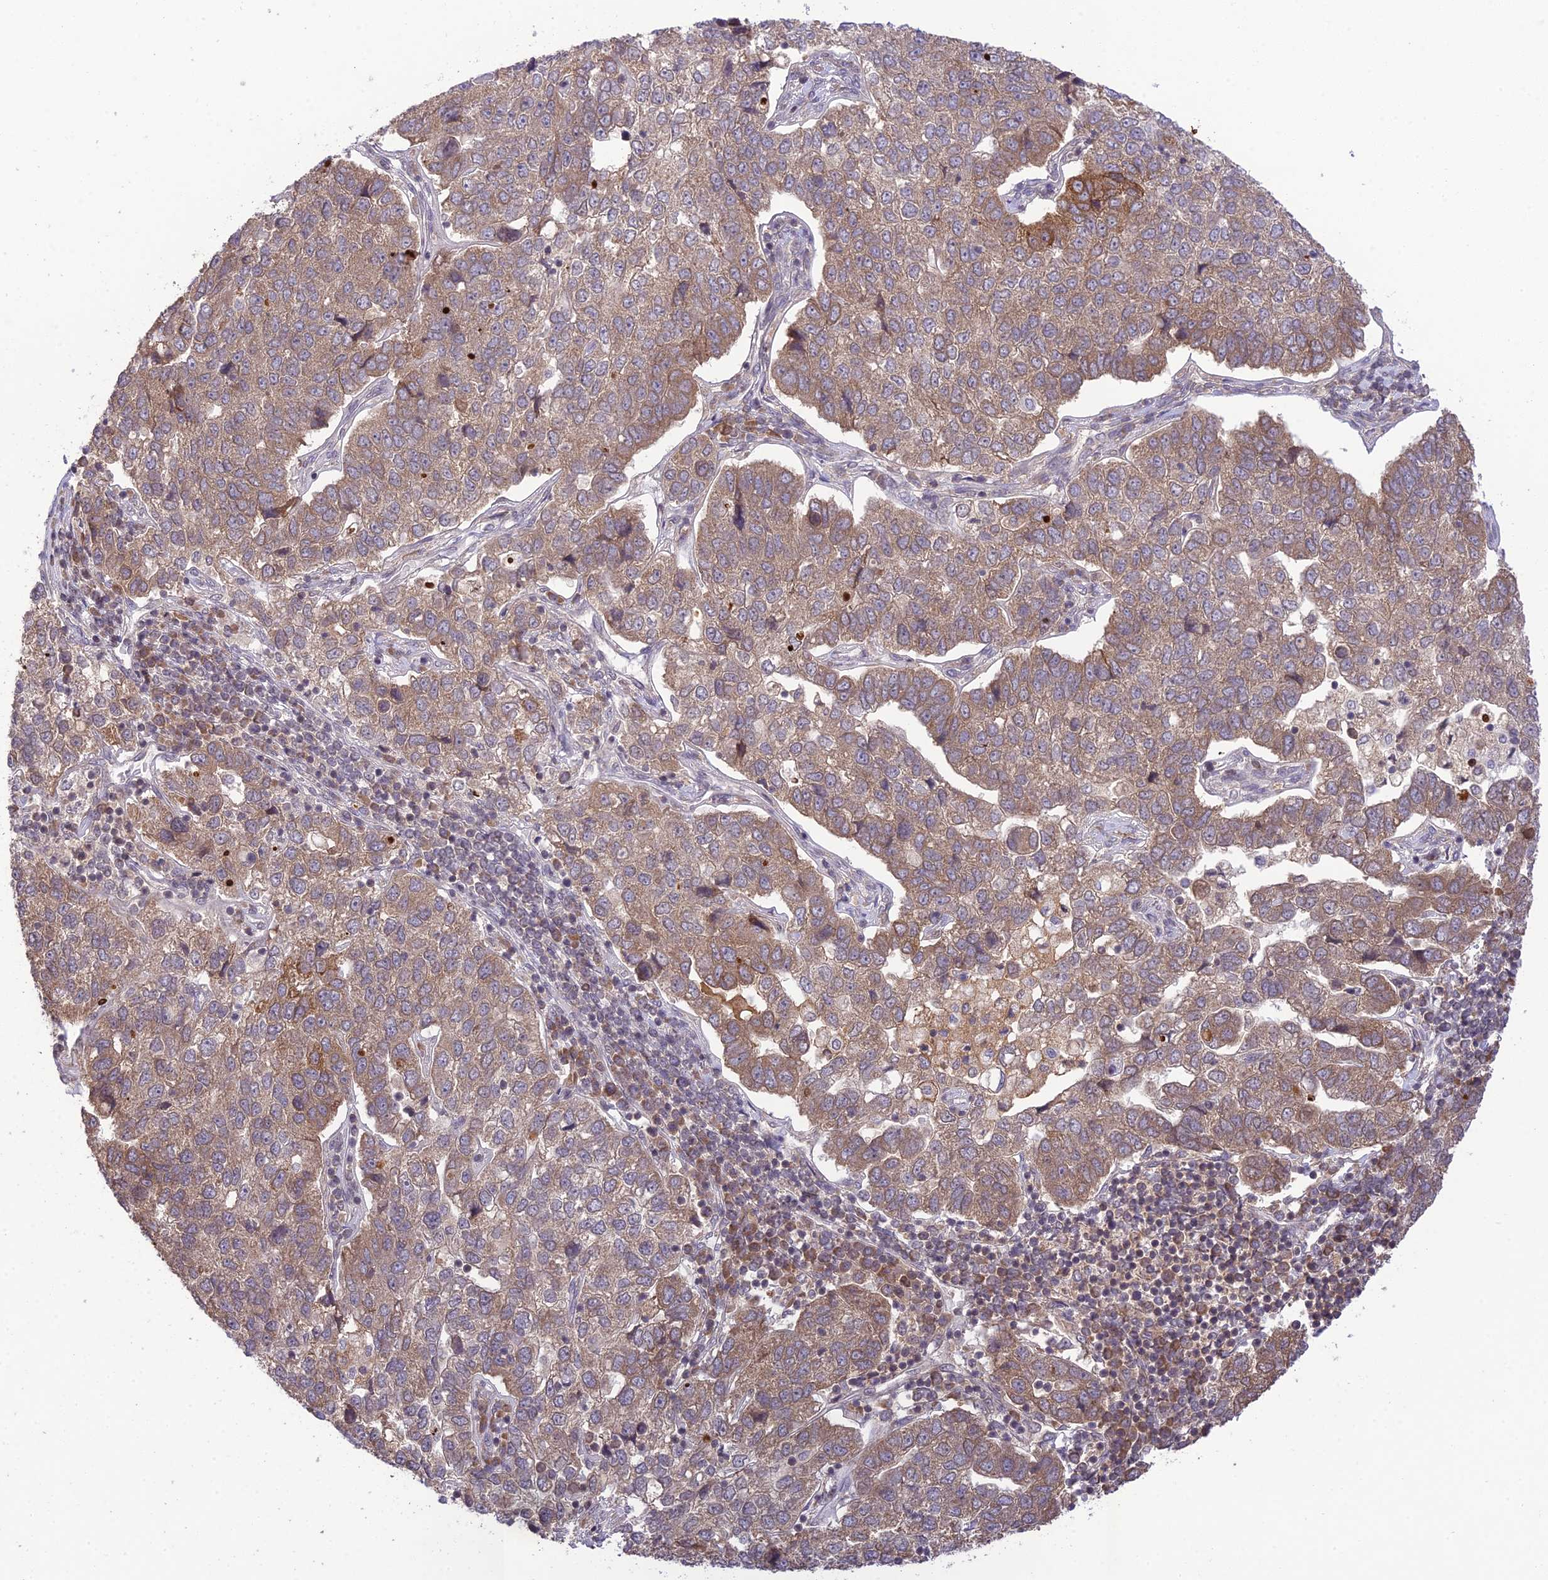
{"staining": {"intensity": "moderate", "quantity": ">75%", "location": "cytoplasmic/membranous"}, "tissue": "pancreatic cancer", "cell_type": "Tumor cells", "image_type": "cancer", "snomed": [{"axis": "morphology", "description": "Adenocarcinoma, NOS"}, {"axis": "topography", "description": "Pancreas"}], "caption": "Immunohistochemical staining of human adenocarcinoma (pancreatic) exhibits moderate cytoplasmic/membranous protein expression in about >75% of tumor cells.", "gene": "TEKT1", "patient": {"sex": "female", "age": 61}}